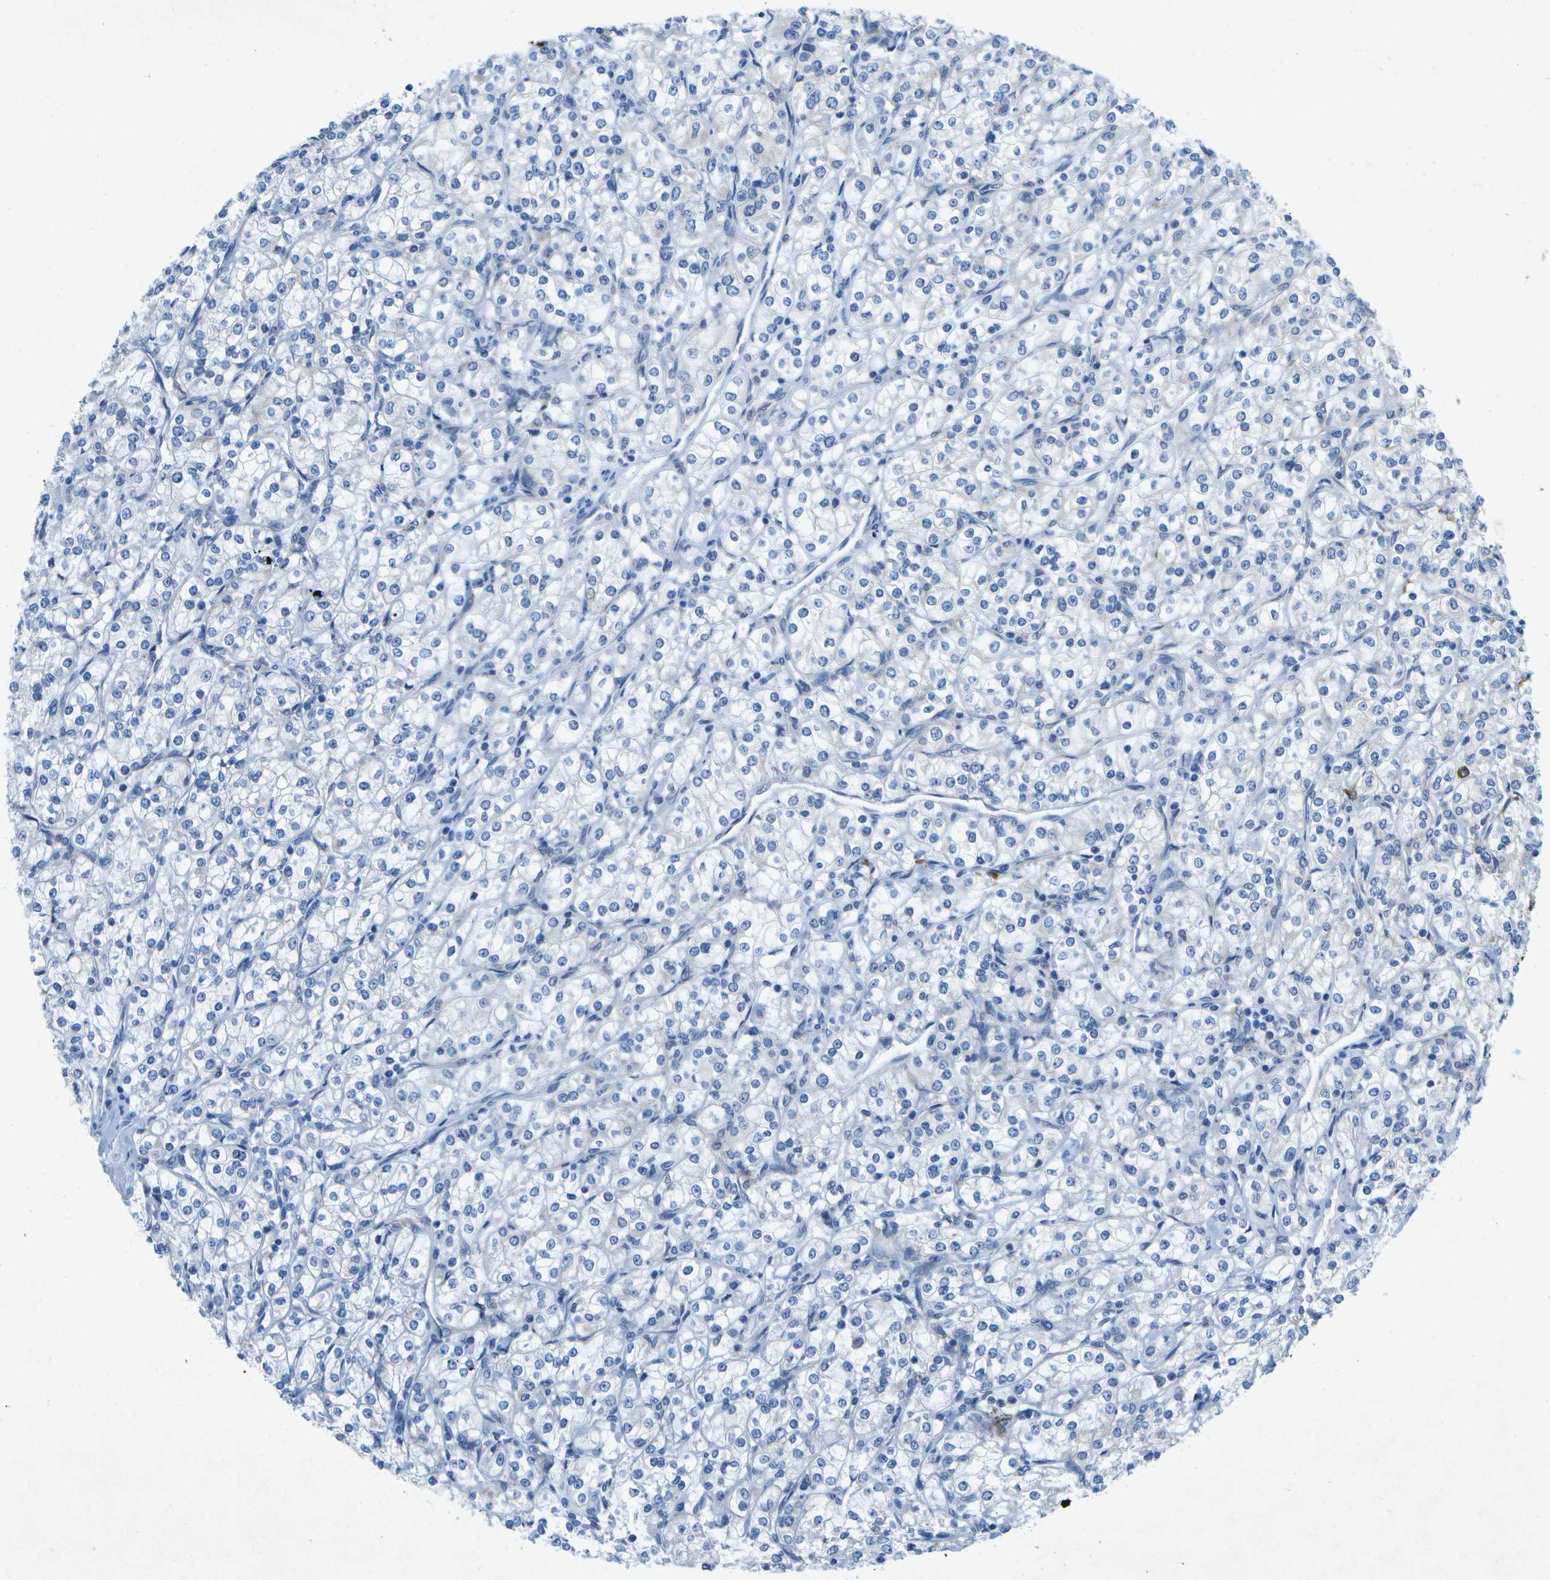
{"staining": {"intensity": "negative", "quantity": "none", "location": "none"}, "tissue": "renal cancer", "cell_type": "Tumor cells", "image_type": "cancer", "snomed": [{"axis": "morphology", "description": "Adenocarcinoma, NOS"}, {"axis": "topography", "description": "Kidney"}], "caption": "This is an IHC histopathology image of human renal cancer (adenocarcinoma). There is no staining in tumor cells.", "gene": "WNK2", "patient": {"sex": "male", "age": 77}}